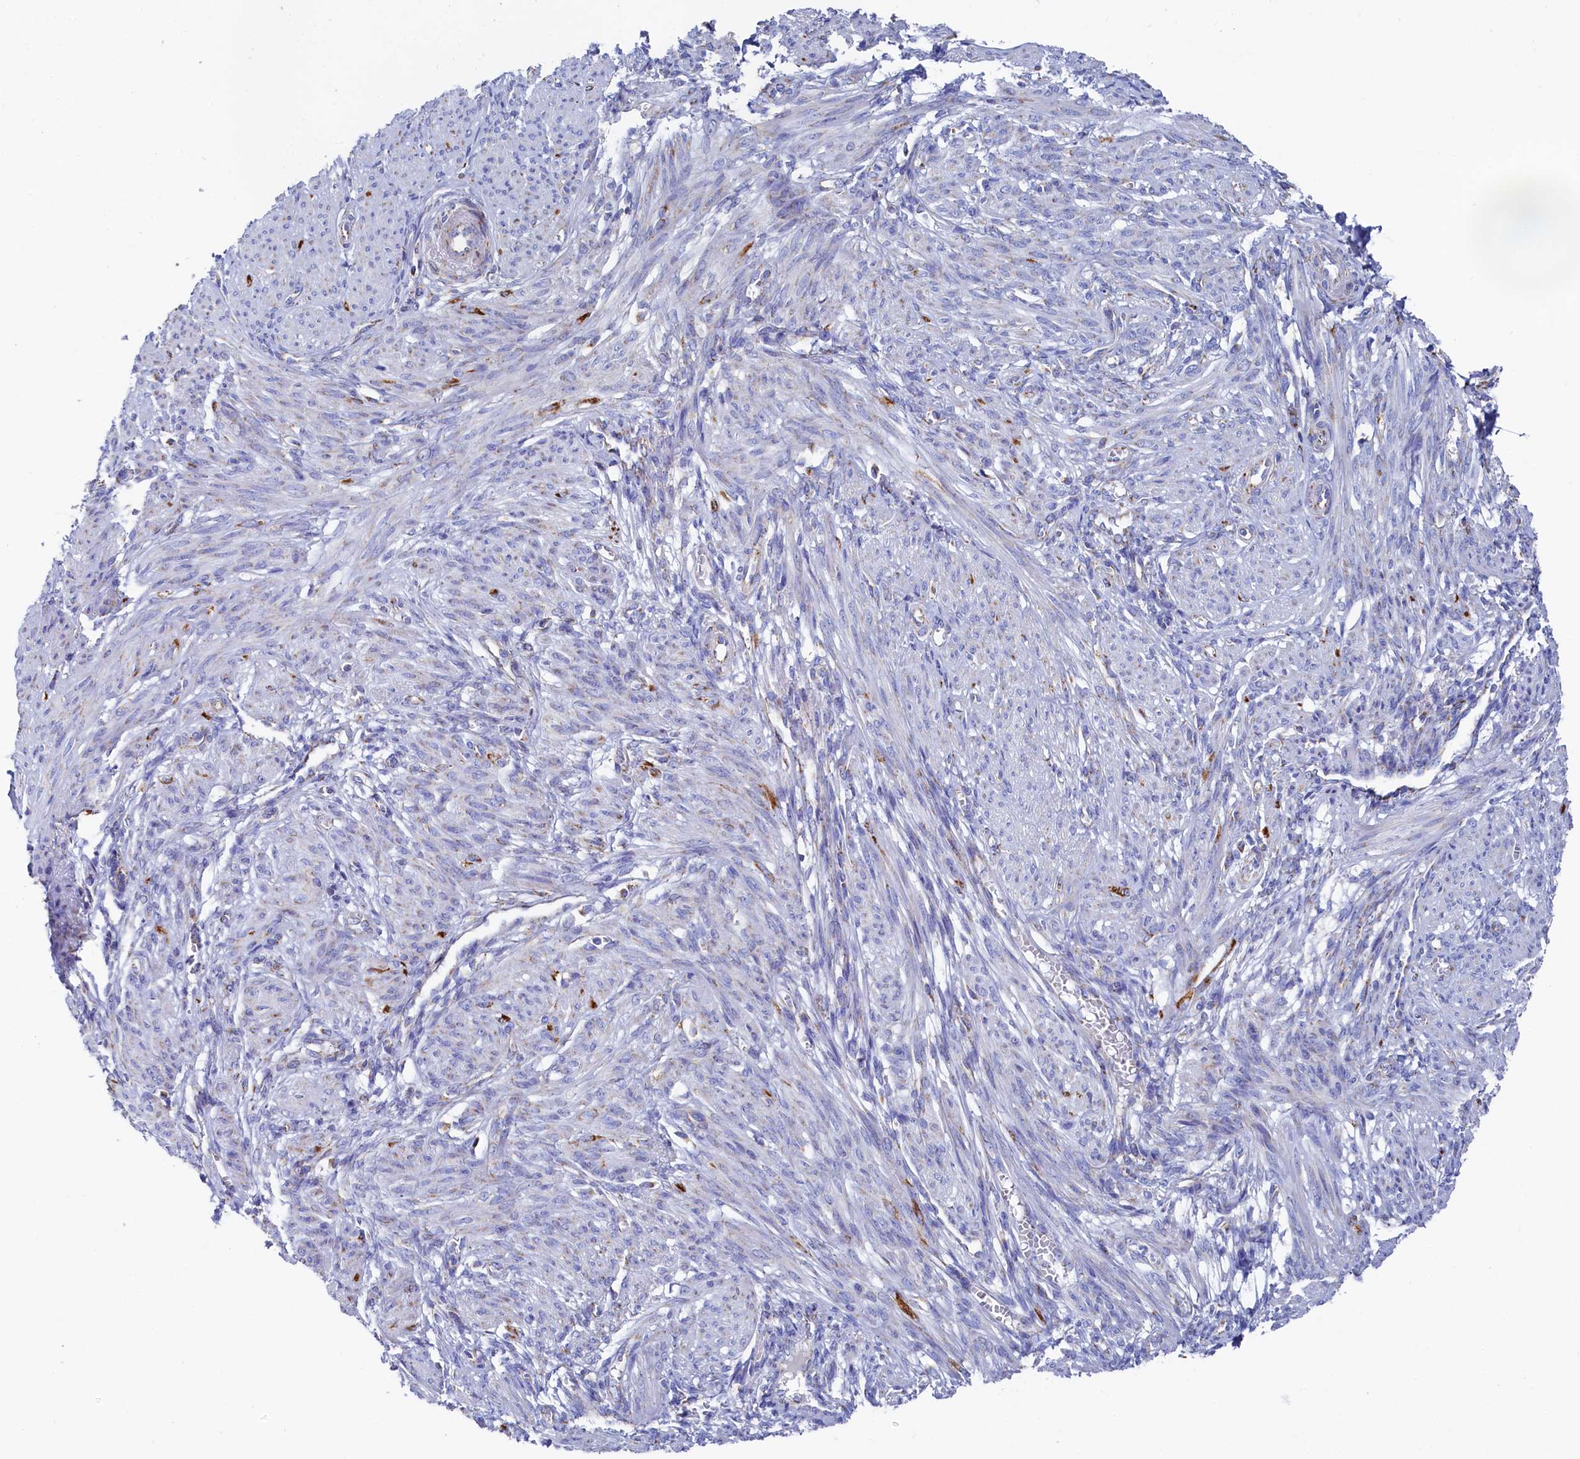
{"staining": {"intensity": "negative", "quantity": "none", "location": "none"}, "tissue": "smooth muscle", "cell_type": "Smooth muscle cells", "image_type": "normal", "snomed": [{"axis": "morphology", "description": "Normal tissue, NOS"}, {"axis": "topography", "description": "Smooth muscle"}], "caption": "This is an IHC image of unremarkable human smooth muscle. There is no positivity in smooth muscle cells.", "gene": "MMAB", "patient": {"sex": "female", "age": 39}}